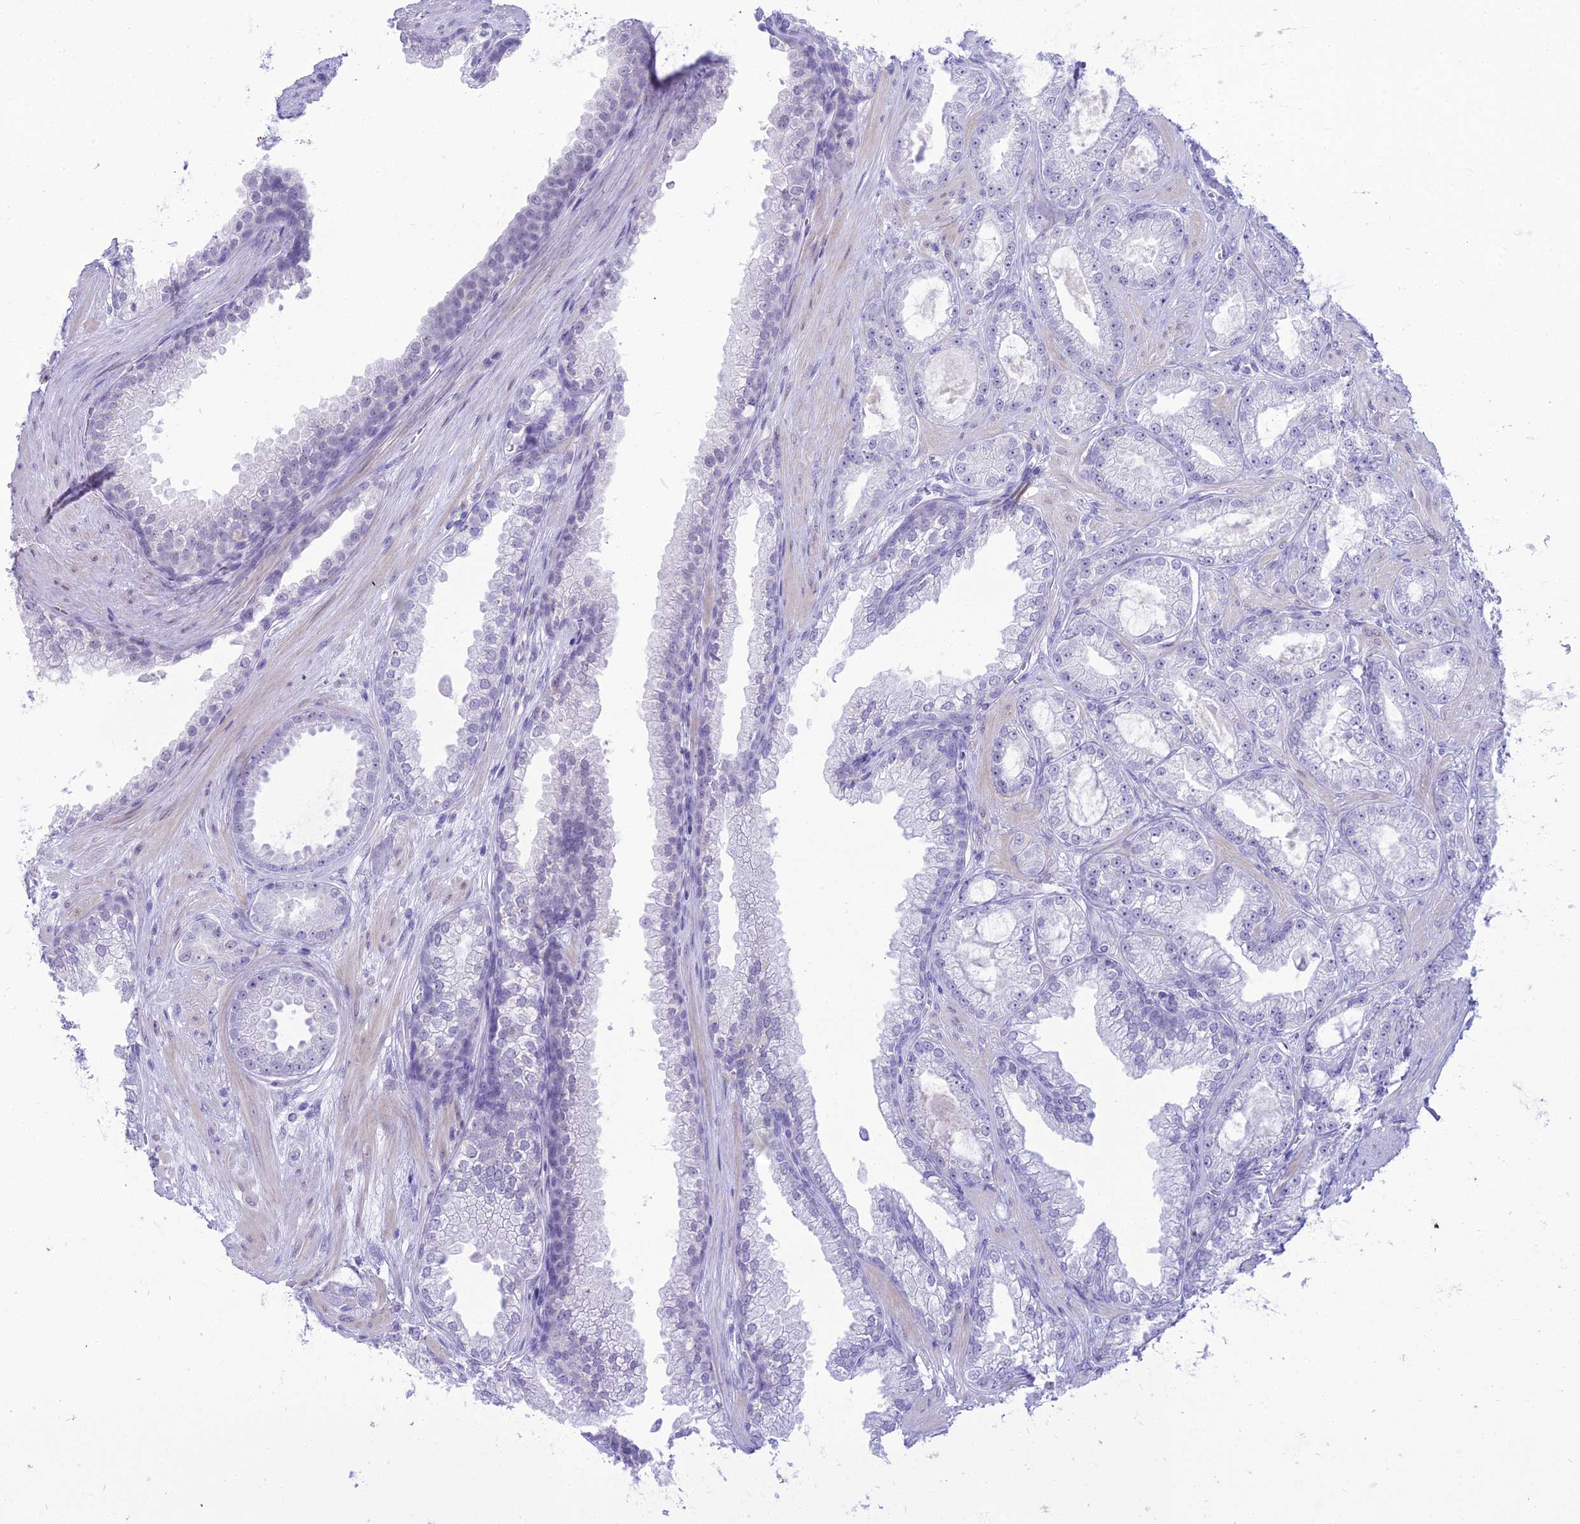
{"staining": {"intensity": "weak", "quantity": "<25%", "location": "nuclear"}, "tissue": "prostate cancer", "cell_type": "Tumor cells", "image_type": "cancer", "snomed": [{"axis": "morphology", "description": "Adenocarcinoma, Low grade"}, {"axis": "topography", "description": "Prostate"}], "caption": "A photomicrograph of prostate cancer stained for a protein shows no brown staining in tumor cells. (DAB (3,3'-diaminobenzidine) immunohistochemistry (IHC) with hematoxylin counter stain).", "gene": "DHX40", "patient": {"sex": "male", "age": 57}}